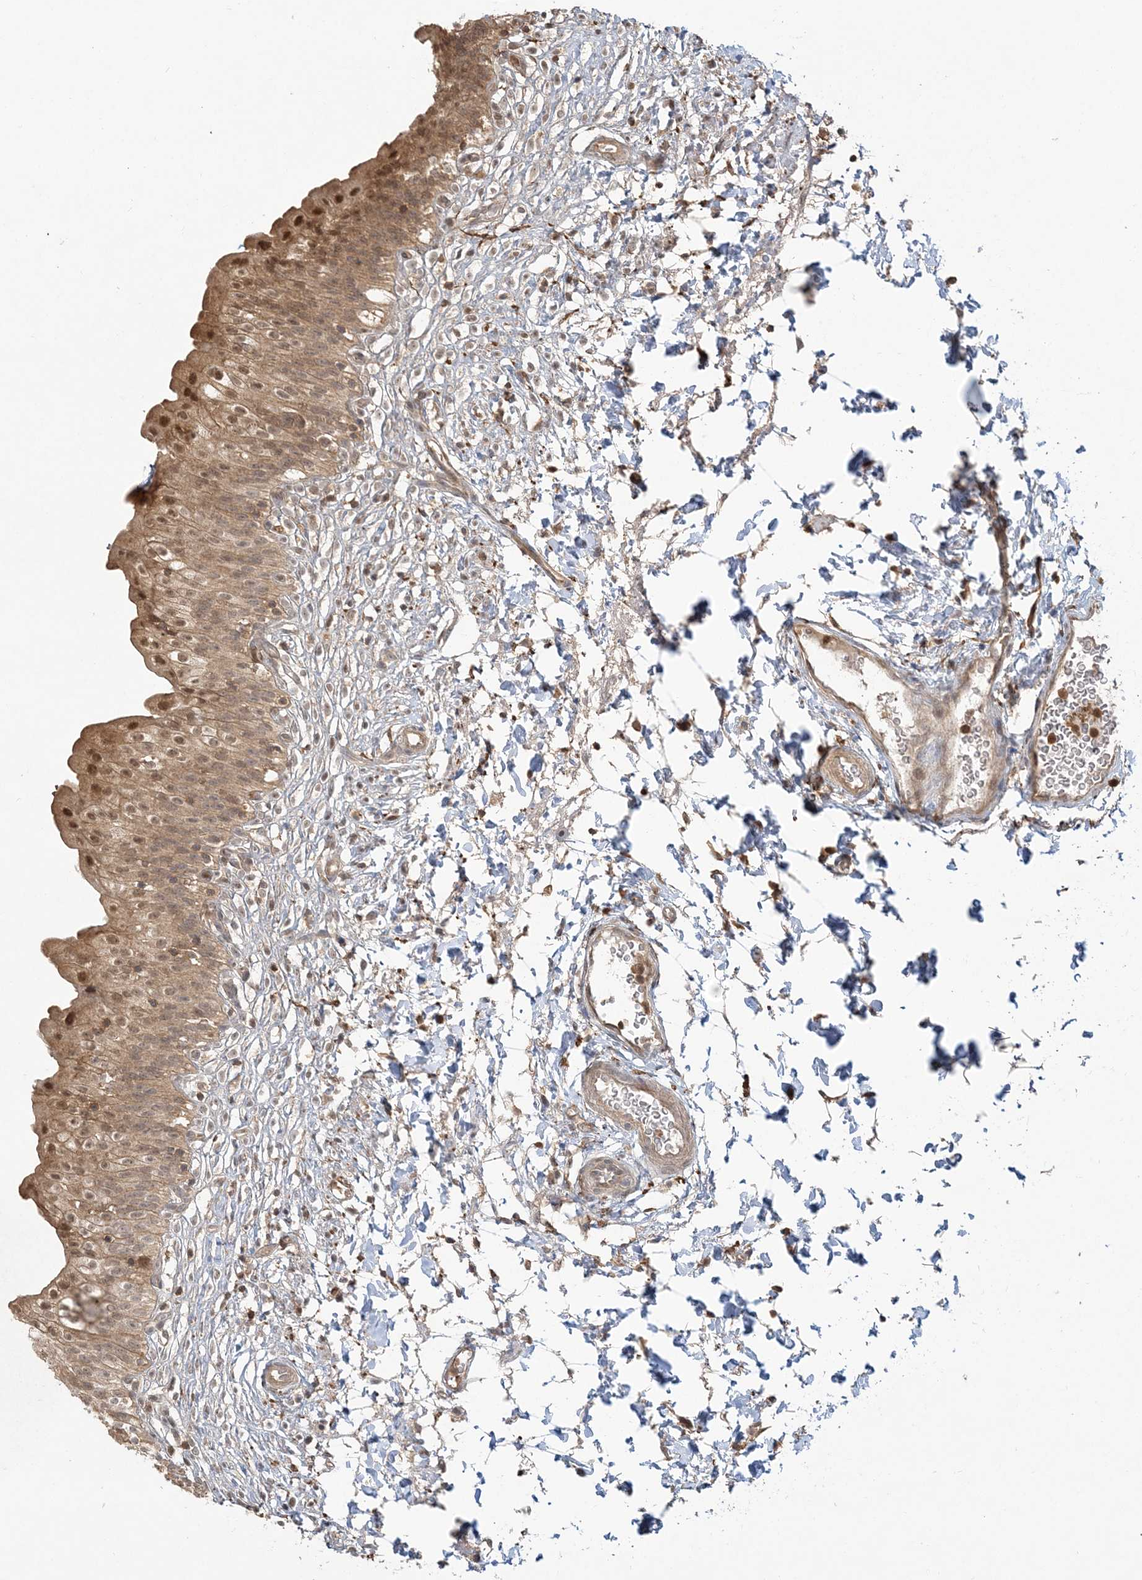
{"staining": {"intensity": "moderate", "quantity": ">75%", "location": "cytoplasmic/membranous,nuclear"}, "tissue": "urinary bladder", "cell_type": "Urothelial cells", "image_type": "normal", "snomed": [{"axis": "morphology", "description": "Normal tissue, NOS"}, {"axis": "topography", "description": "Urinary bladder"}], "caption": "An IHC photomicrograph of benign tissue is shown. Protein staining in brown highlights moderate cytoplasmic/membranous,nuclear positivity in urinary bladder within urothelial cells. (Brightfield microscopy of DAB IHC at high magnification).", "gene": "CAB39", "patient": {"sex": "male", "age": 55}}